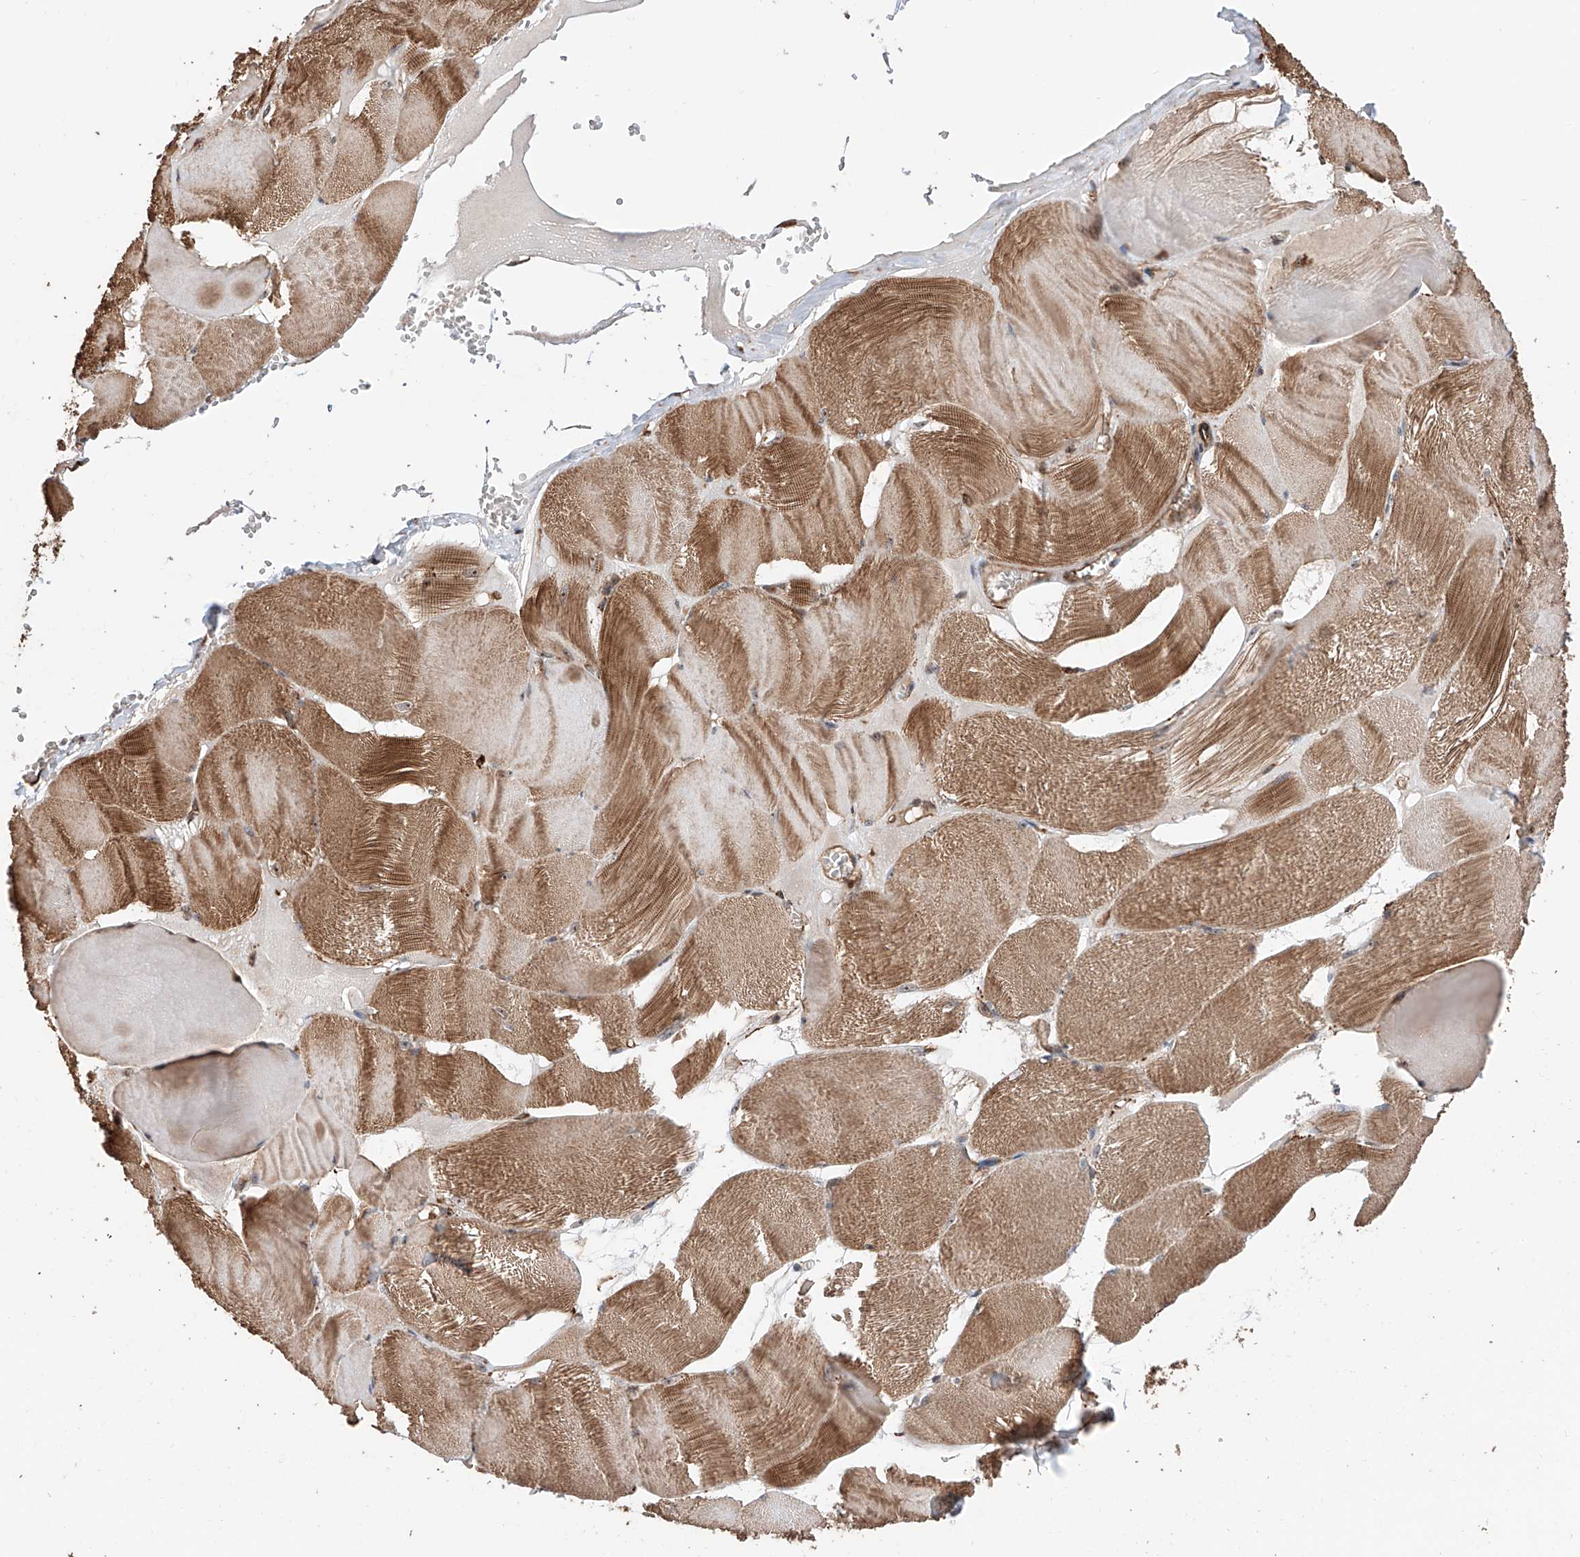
{"staining": {"intensity": "moderate", "quantity": ">75%", "location": "cytoplasmic/membranous"}, "tissue": "skeletal muscle", "cell_type": "Myocytes", "image_type": "normal", "snomed": [{"axis": "morphology", "description": "Normal tissue, NOS"}, {"axis": "morphology", "description": "Basal cell carcinoma"}, {"axis": "topography", "description": "Skeletal muscle"}], "caption": "A medium amount of moderate cytoplasmic/membranous staining is appreciated in about >75% of myocytes in unremarkable skeletal muscle. (DAB (3,3'-diaminobenzidine) IHC with brightfield microscopy, high magnification).", "gene": "DNAH8", "patient": {"sex": "female", "age": 64}}